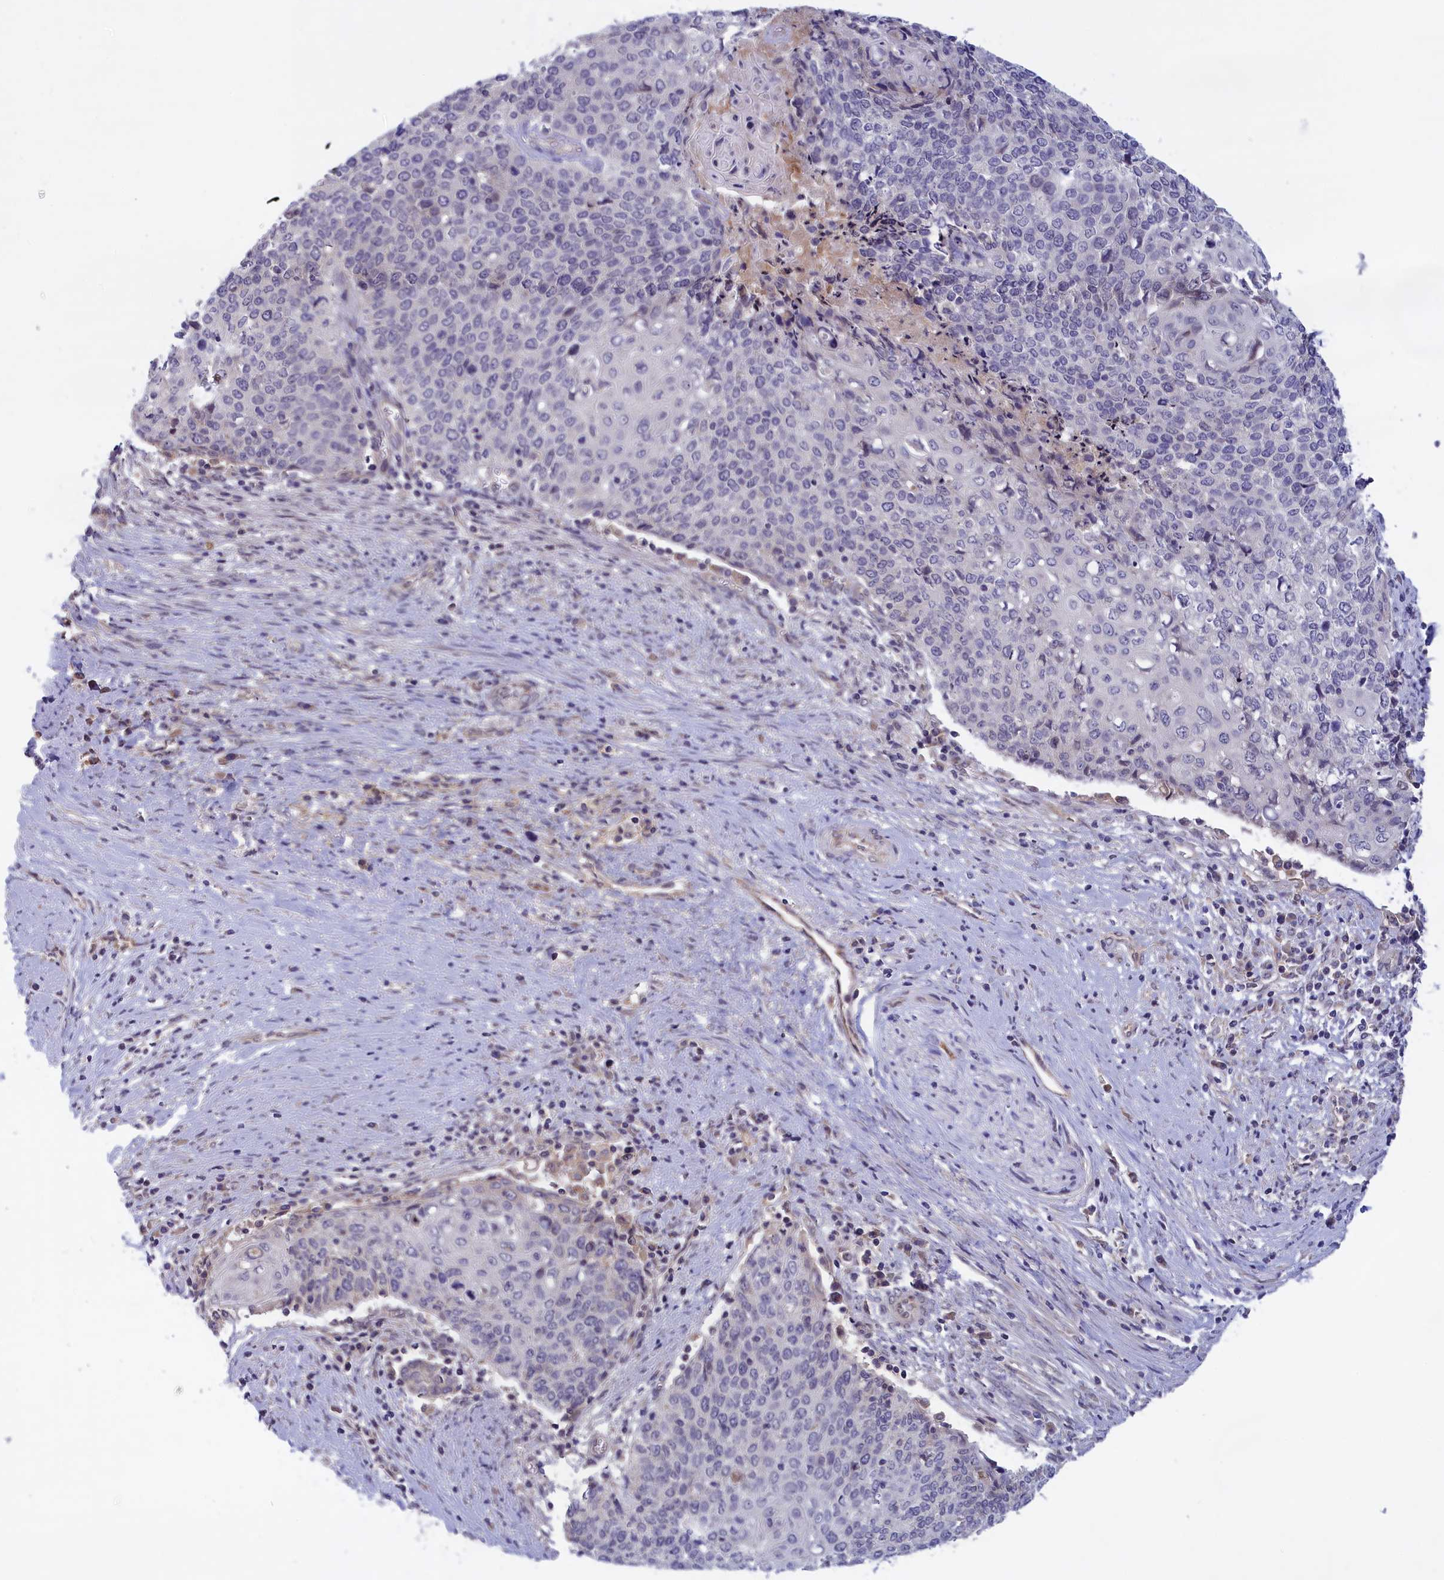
{"staining": {"intensity": "negative", "quantity": "none", "location": "none"}, "tissue": "cervical cancer", "cell_type": "Tumor cells", "image_type": "cancer", "snomed": [{"axis": "morphology", "description": "Squamous cell carcinoma, NOS"}, {"axis": "topography", "description": "Cervix"}], "caption": "Image shows no protein positivity in tumor cells of cervical cancer (squamous cell carcinoma) tissue.", "gene": "IGFALS", "patient": {"sex": "female", "age": 39}}